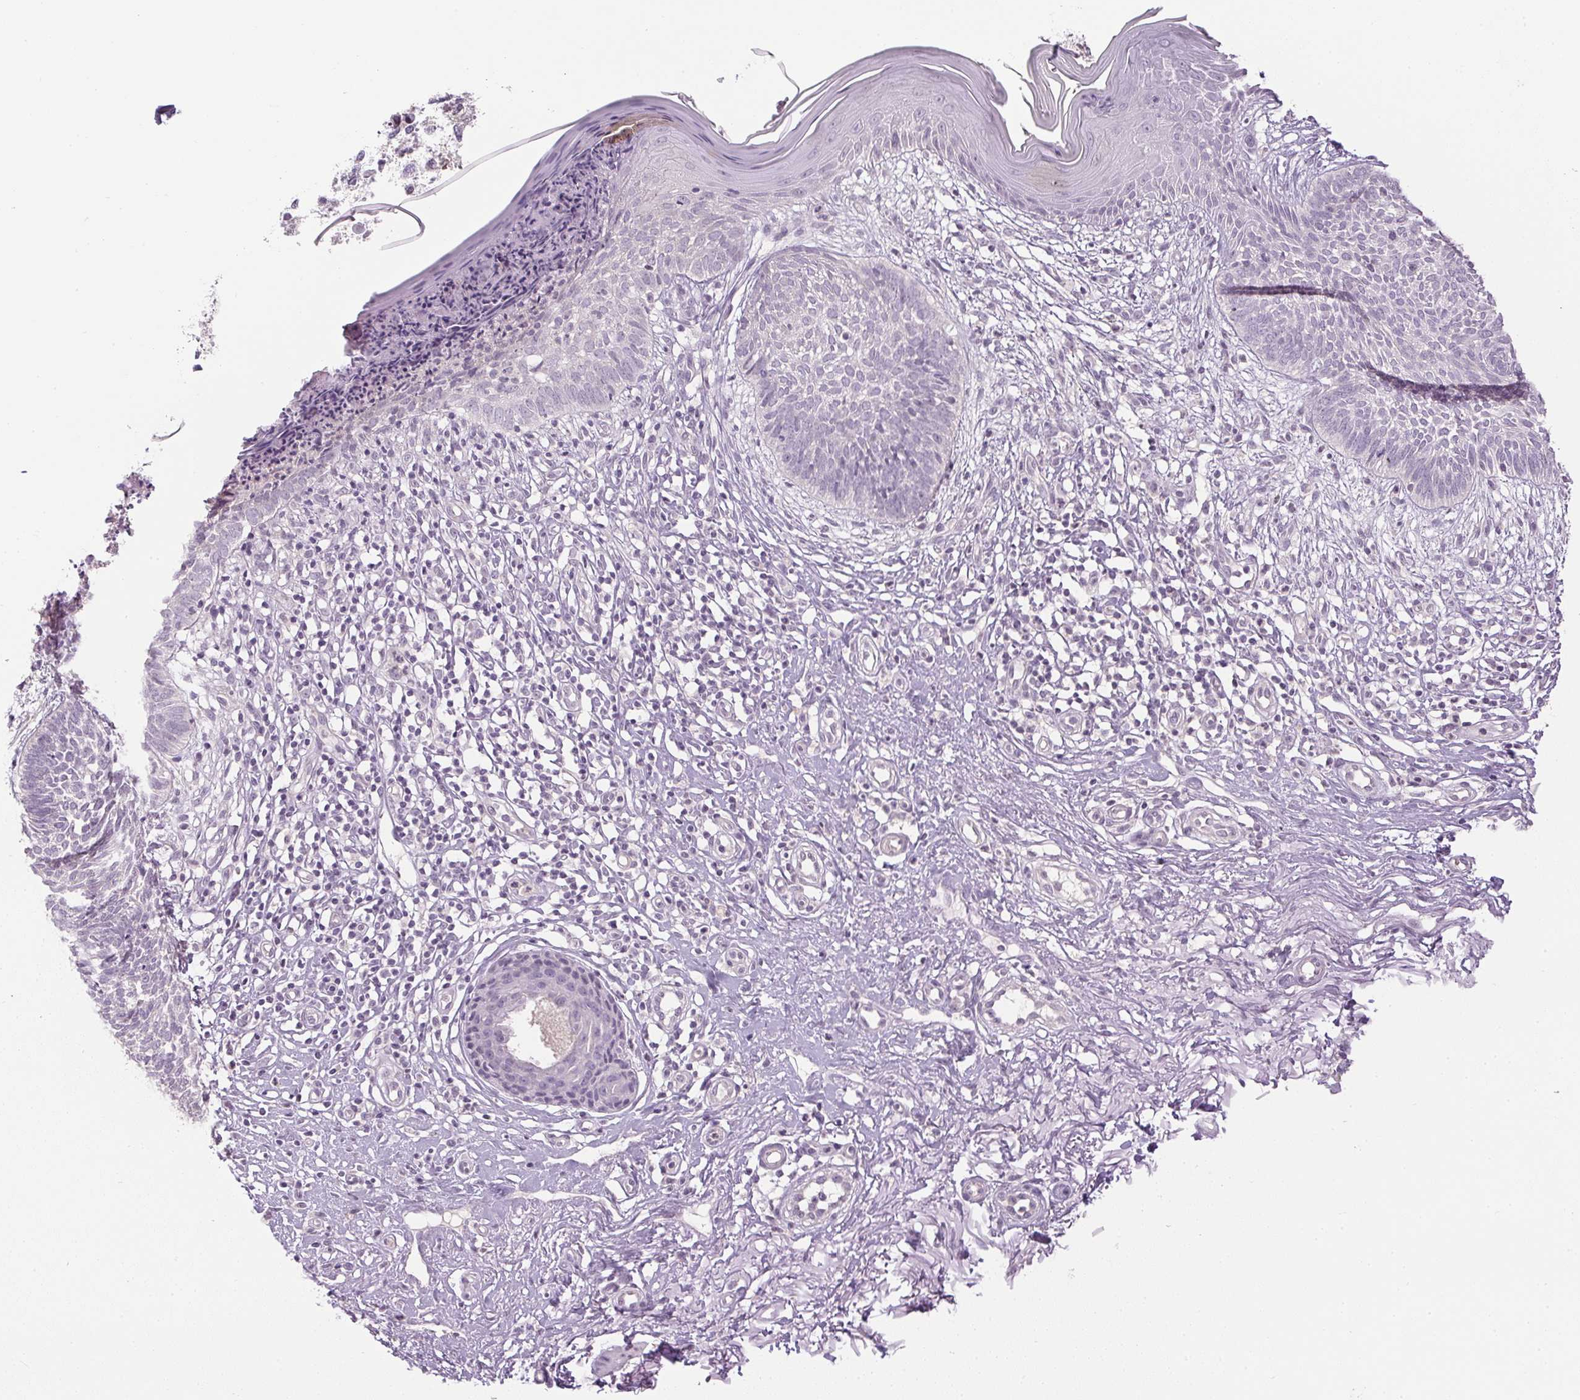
{"staining": {"intensity": "negative", "quantity": "none", "location": "none"}, "tissue": "skin cancer", "cell_type": "Tumor cells", "image_type": "cancer", "snomed": [{"axis": "morphology", "description": "Basal cell carcinoma"}, {"axis": "topography", "description": "Skin"}], "caption": "Immunohistochemistry (IHC) photomicrograph of neoplastic tissue: skin basal cell carcinoma stained with DAB demonstrates no significant protein positivity in tumor cells. (DAB IHC visualized using brightfield microscopy, high magnification).", "gene": "PRL", "patient": {"sex": "female", "age": 84}}